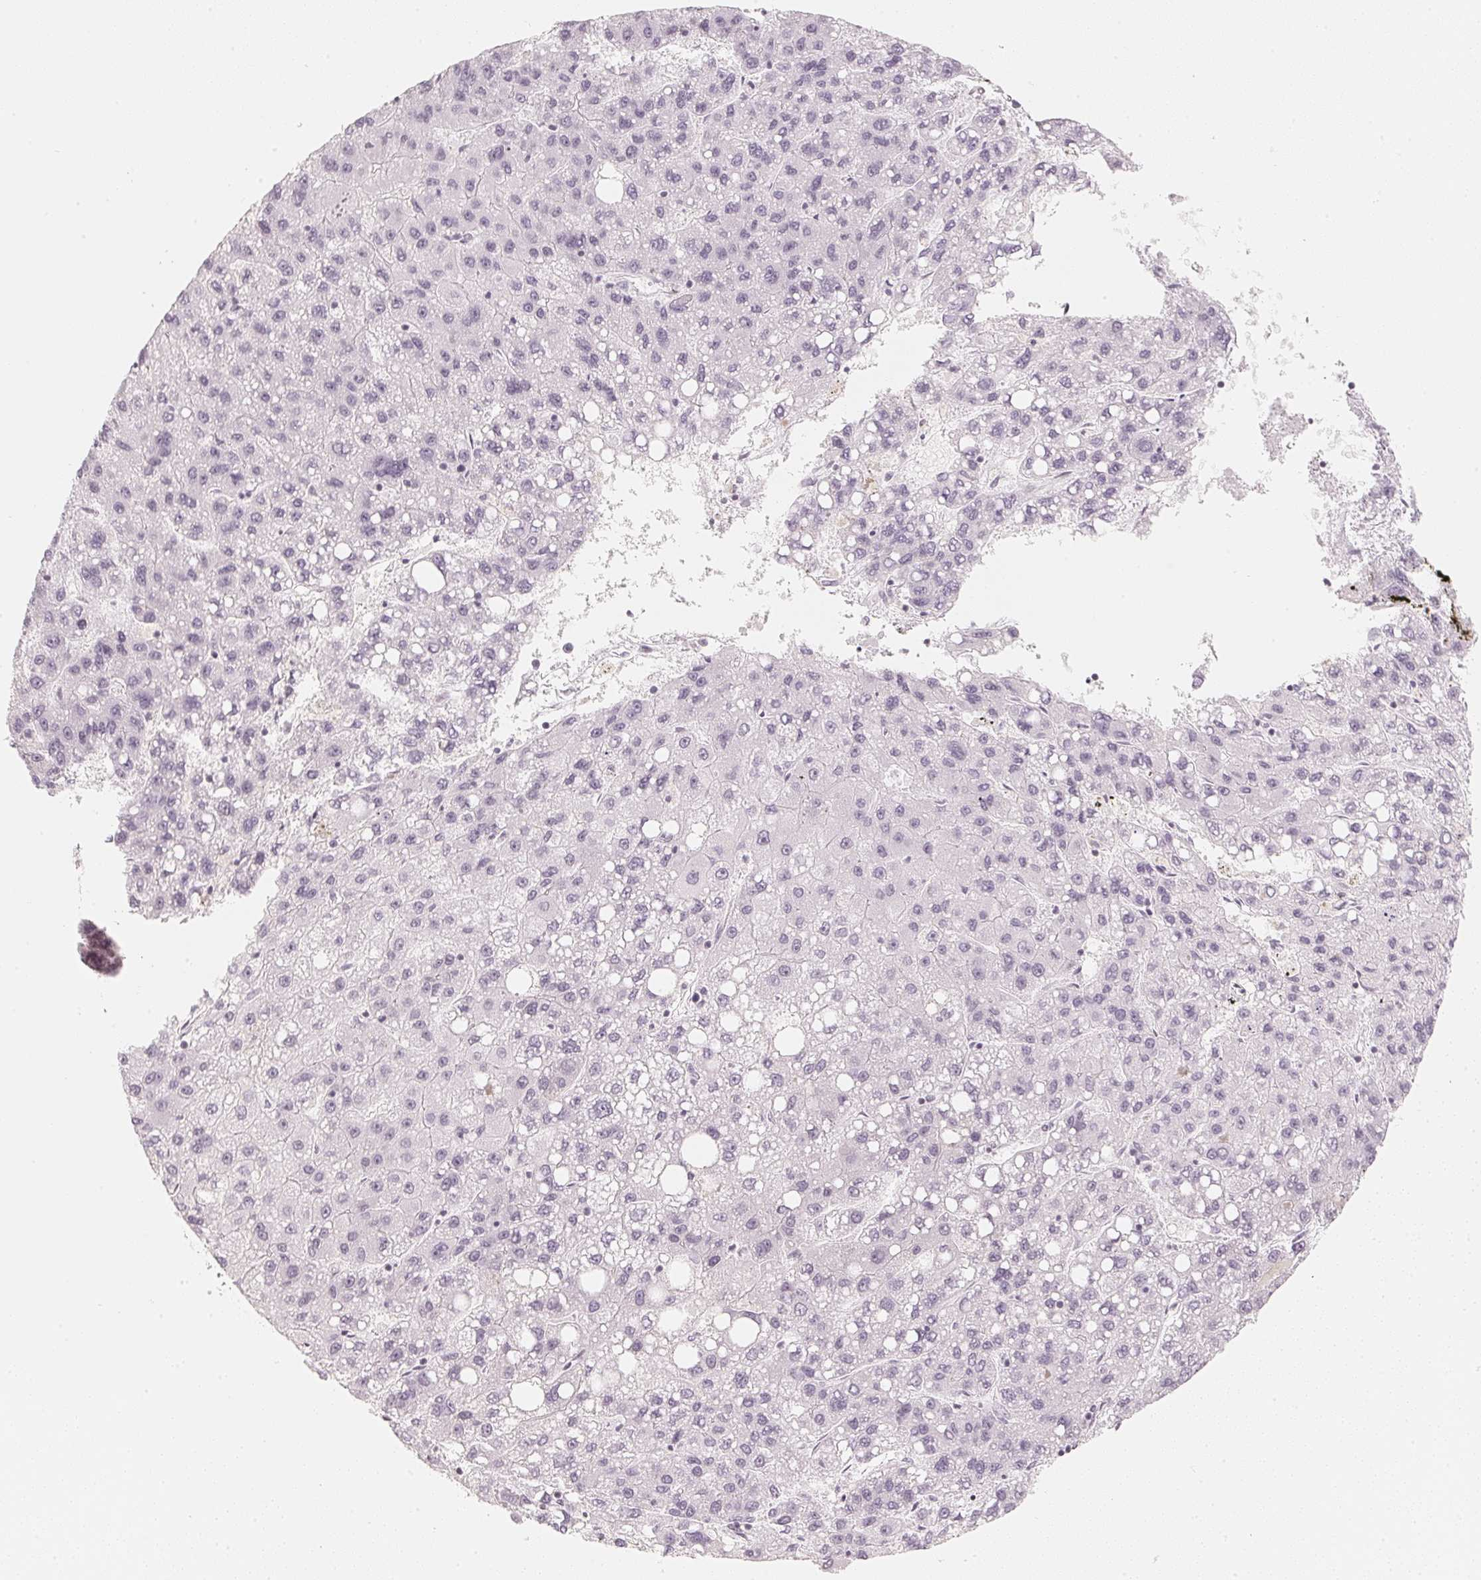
{"staining": {"intensity": "negative", "quantity": "none", "location": "none"}, "tissue": "liver cancer", "cell_type": "Tumor cells", "image_type": "cancer", "snomed": [{"axis": "morphology", "description": "Carcinoma, Hepatocellular, NOS"}, {"axis": "topography", "description": "Liver"}], "caption": "Immunohistochemistry image of neoplastic tissue: hepatocellular carcinoma (liver) stained with DAB displays no significant protein positivity in tumor cells.", "gene": "SLC22A8", "patient": {"sex": "female", "age": 82}}